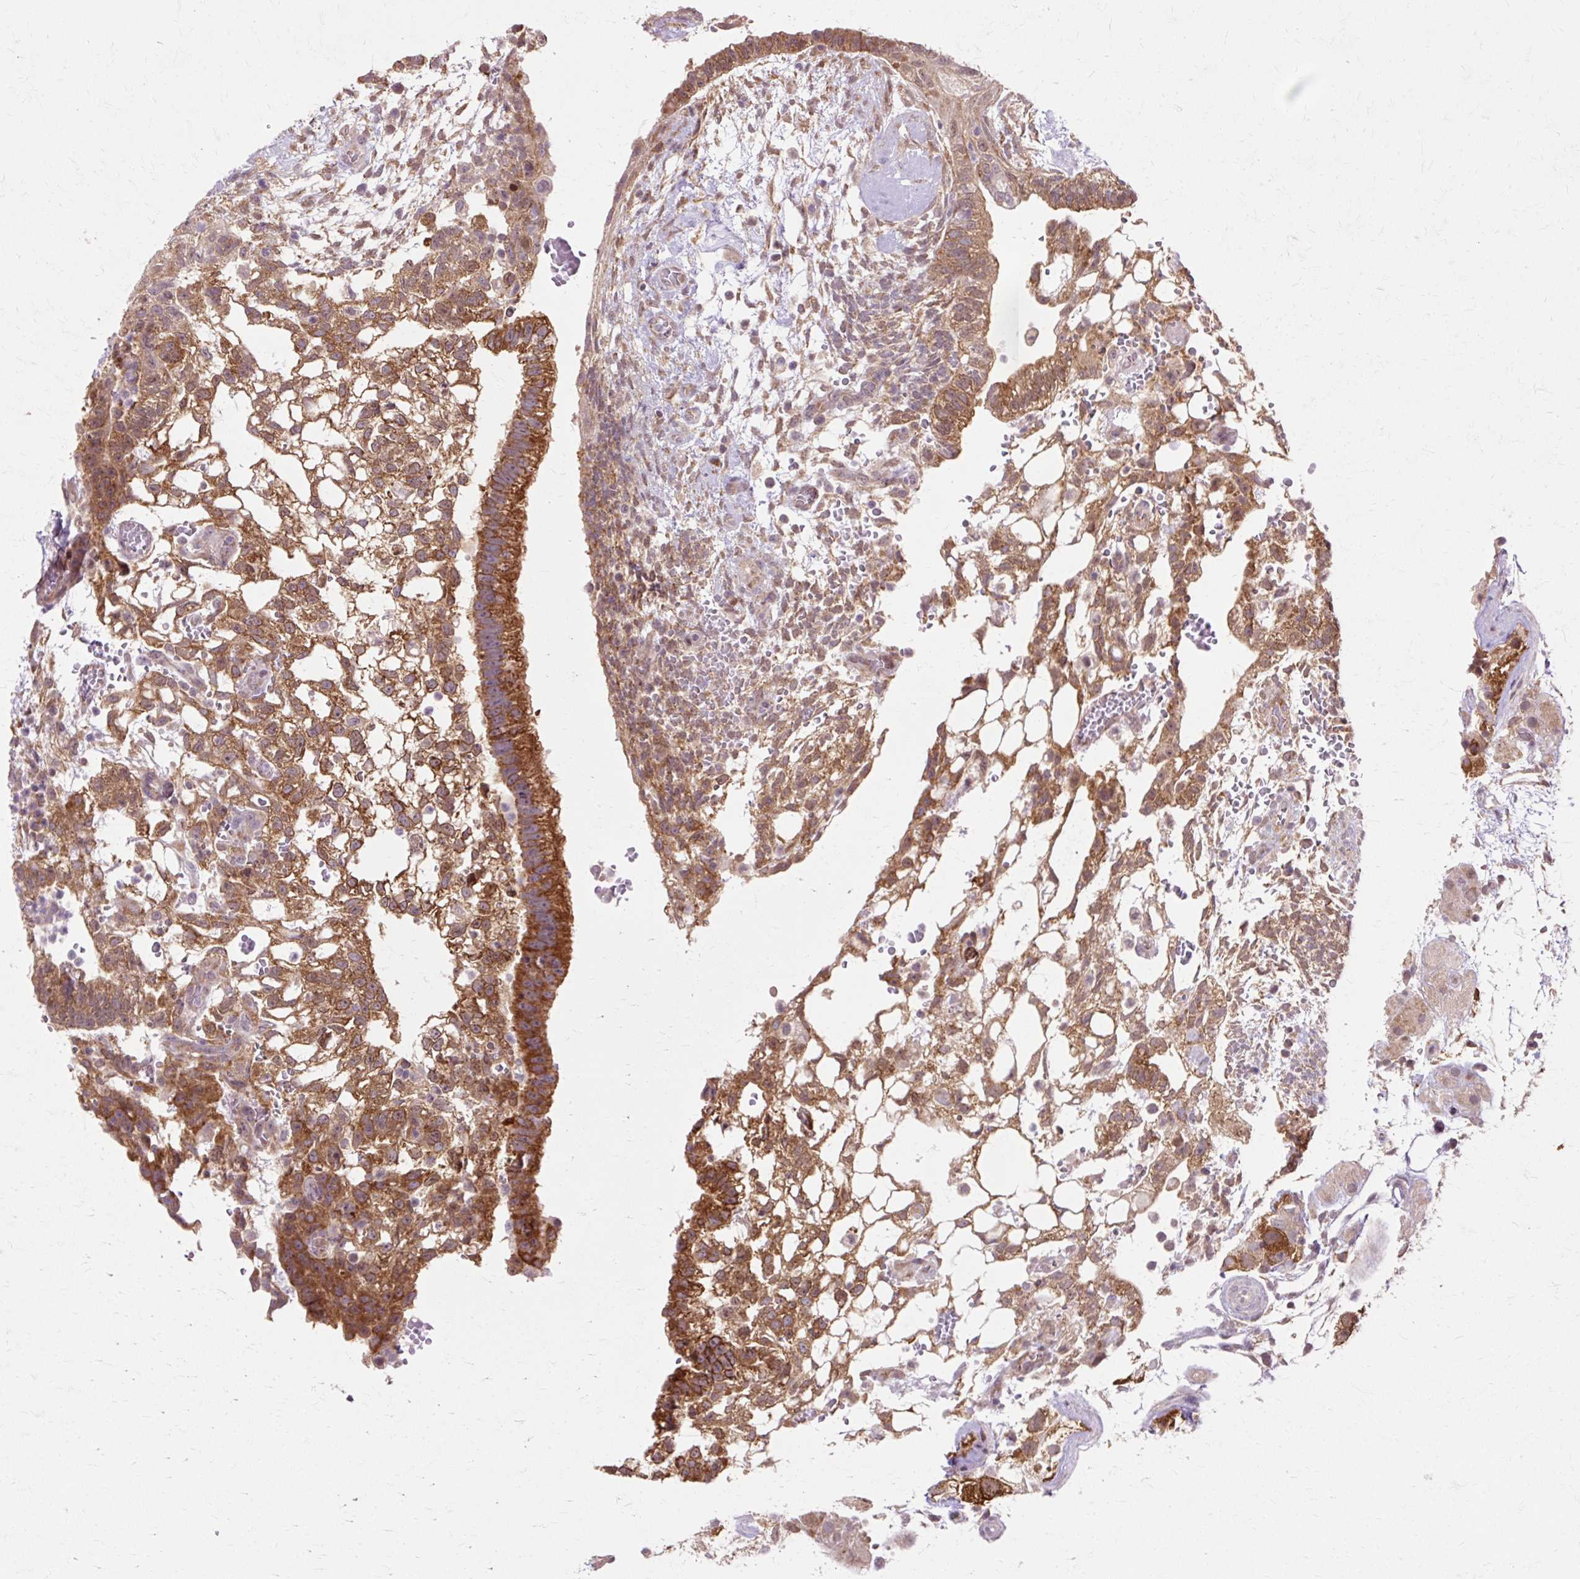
{"staining": {"intensity": "strong", "quantity": ">75%", "location": "cytoplasmic/membranous"}, "tissue": "testis cancer", "cell_type": "Tumor cells", "image_type": "cancer", "snomed": [{"axis": "morphology", "description": "Normal tissue, NOS"}, {"axis": "morphology", "description": "Carcinoma, Embryonal, NOS"}, {"axis": "topography", "description": "Testis"}], "caption": "IHC of testis cancer (embryonal carcinoma) displays high levels of strong cytoplasmic/membranous positivity in about >75% of tumor cells.", "gene": "GEMIN2", "patient": {"sex": "male", "age": 32}}